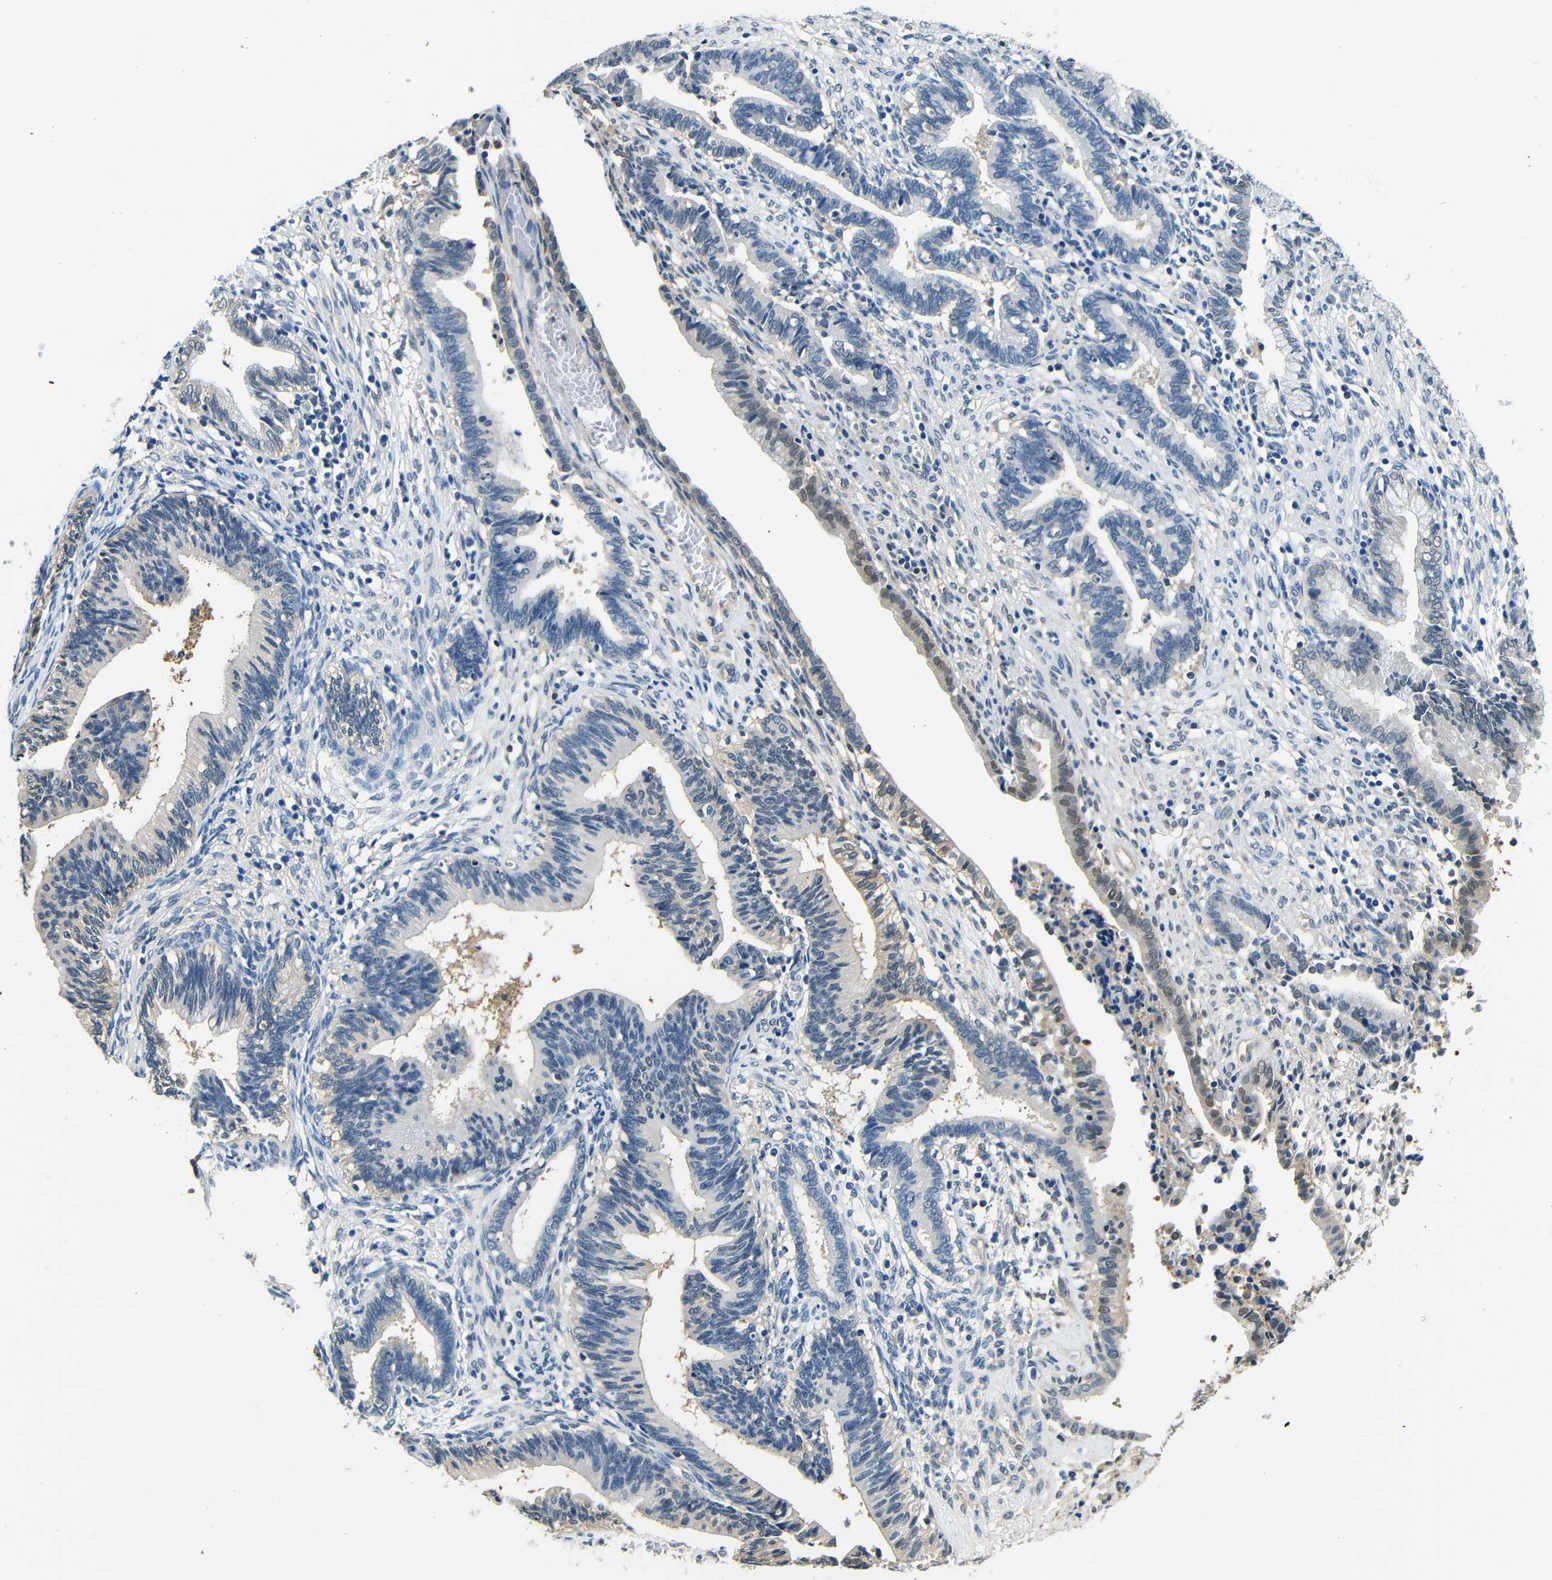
{"staining": {"intensity": "weak", "quantity": "<25%", "location": "cytoplasmic/membranous"}, "tissue": "cervical cancer", "cell_type": "Tumor cells", "image_type": "cancer", "snomed": [{"axis": "morphology", "description": "Adenocarcinoma, NOS"}, {"axis": "topography", "description": "Cervix"}], "caption": "There is no significant expression in tumor cells of cervical adenocarcinoma. (DAB (3,3'-diaminobenzidine) immunohistochemistry (IHC), high magnification).", "gene": "ADAP1", "patient": {"sex": "female", "age": 44}}